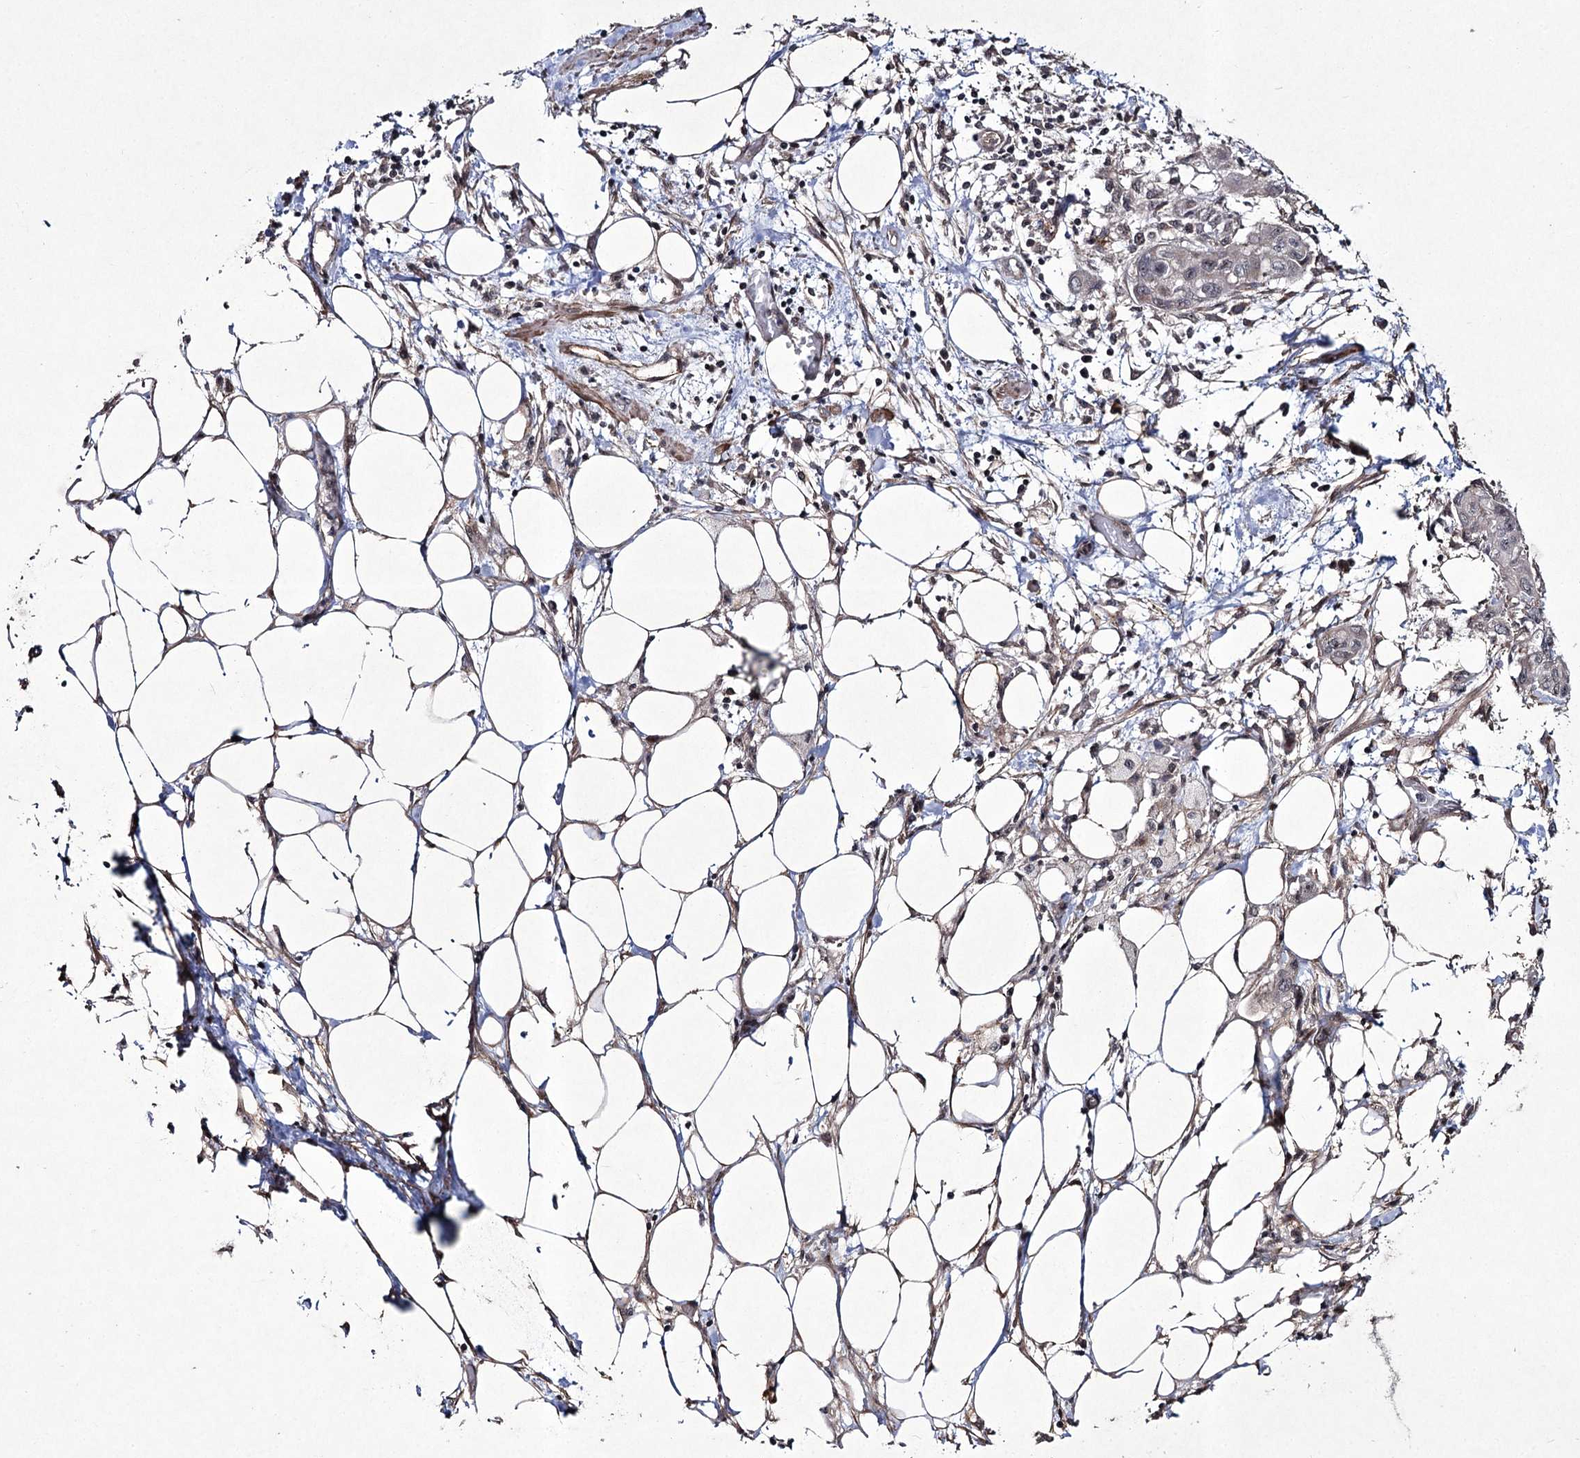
{"staining": {"intensity": "weak", "quantity": "<25%", "location": "nuclear"}, "tissue": "pancreatic cancer", "cell_type": "Tumor cells", "image_type": "cancer", "snomed": [{"axis": "morphology", "description": "Adenocarcinoma, NOS"}, {"axis": "topography", "description": "Pancreas"}], "caption": "Immunohistochemistry (IHC) histopathology image of human pancreatic cancer (adenocarcinoma) stained for a protein (brown), which displays no positivity in tumor cells.", "gene": "CCDC59", "patient": {"sex": "male", "age": 75}}